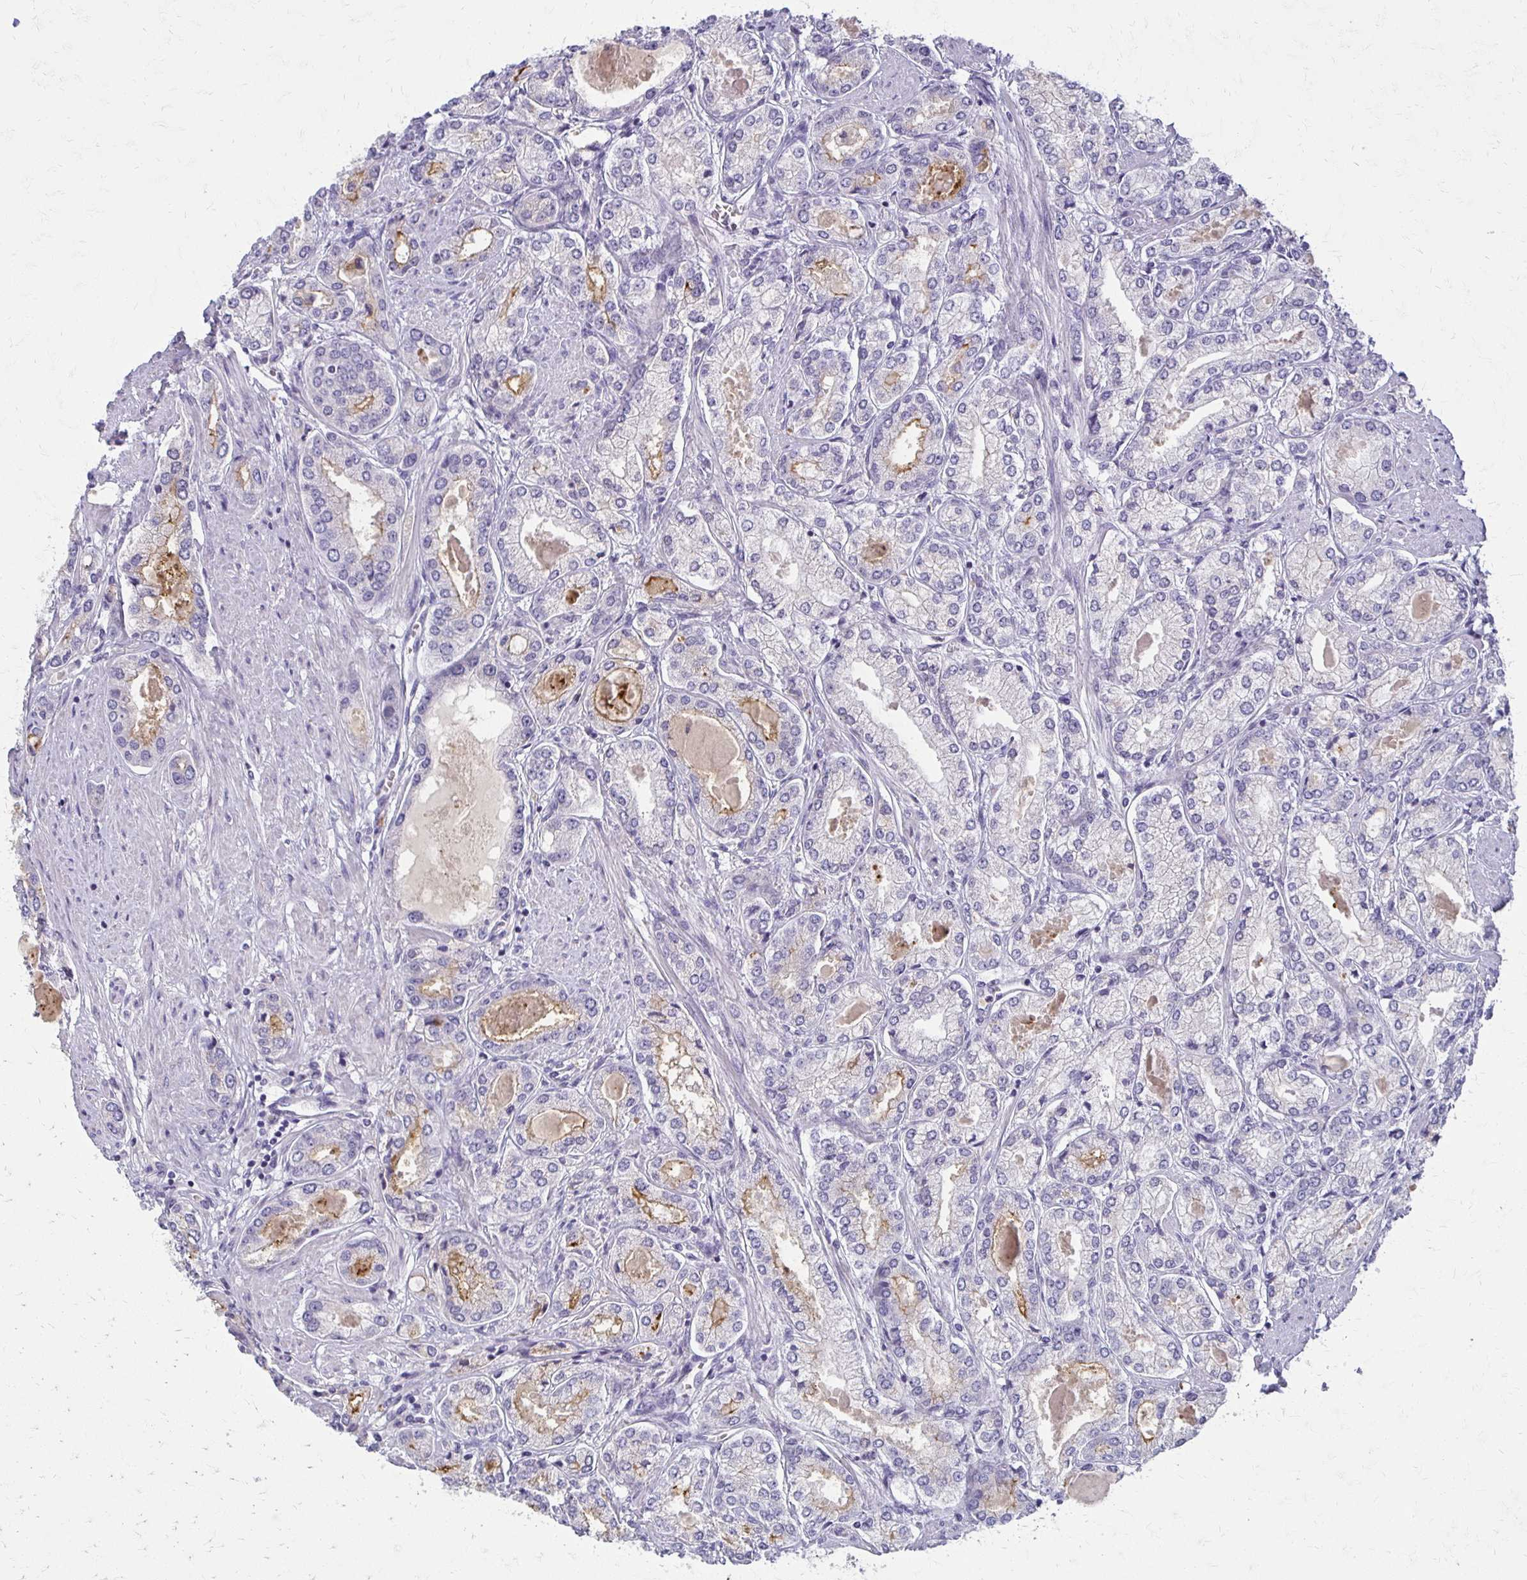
{"staining": {"intensity": "weak", "quantity": "<25%", "location": "cytoplasmic/membranous"}, "tissue": "prostate cancer", "cell_type": "Tumor cells", "image_type": "cancer", "snomed": [{"axis": "morphology", "description": "Adenocarcinoma, High grade"}, {"axis": "topography", "description": "Prostate"}], "caption": "This is a histopathology image of immunohistochemistry (IHC) staining of prostate cancer, which shows no positivity in tumor cells.", "gene": "BBS12", "patient": {"sex": "male", "age": 68}}